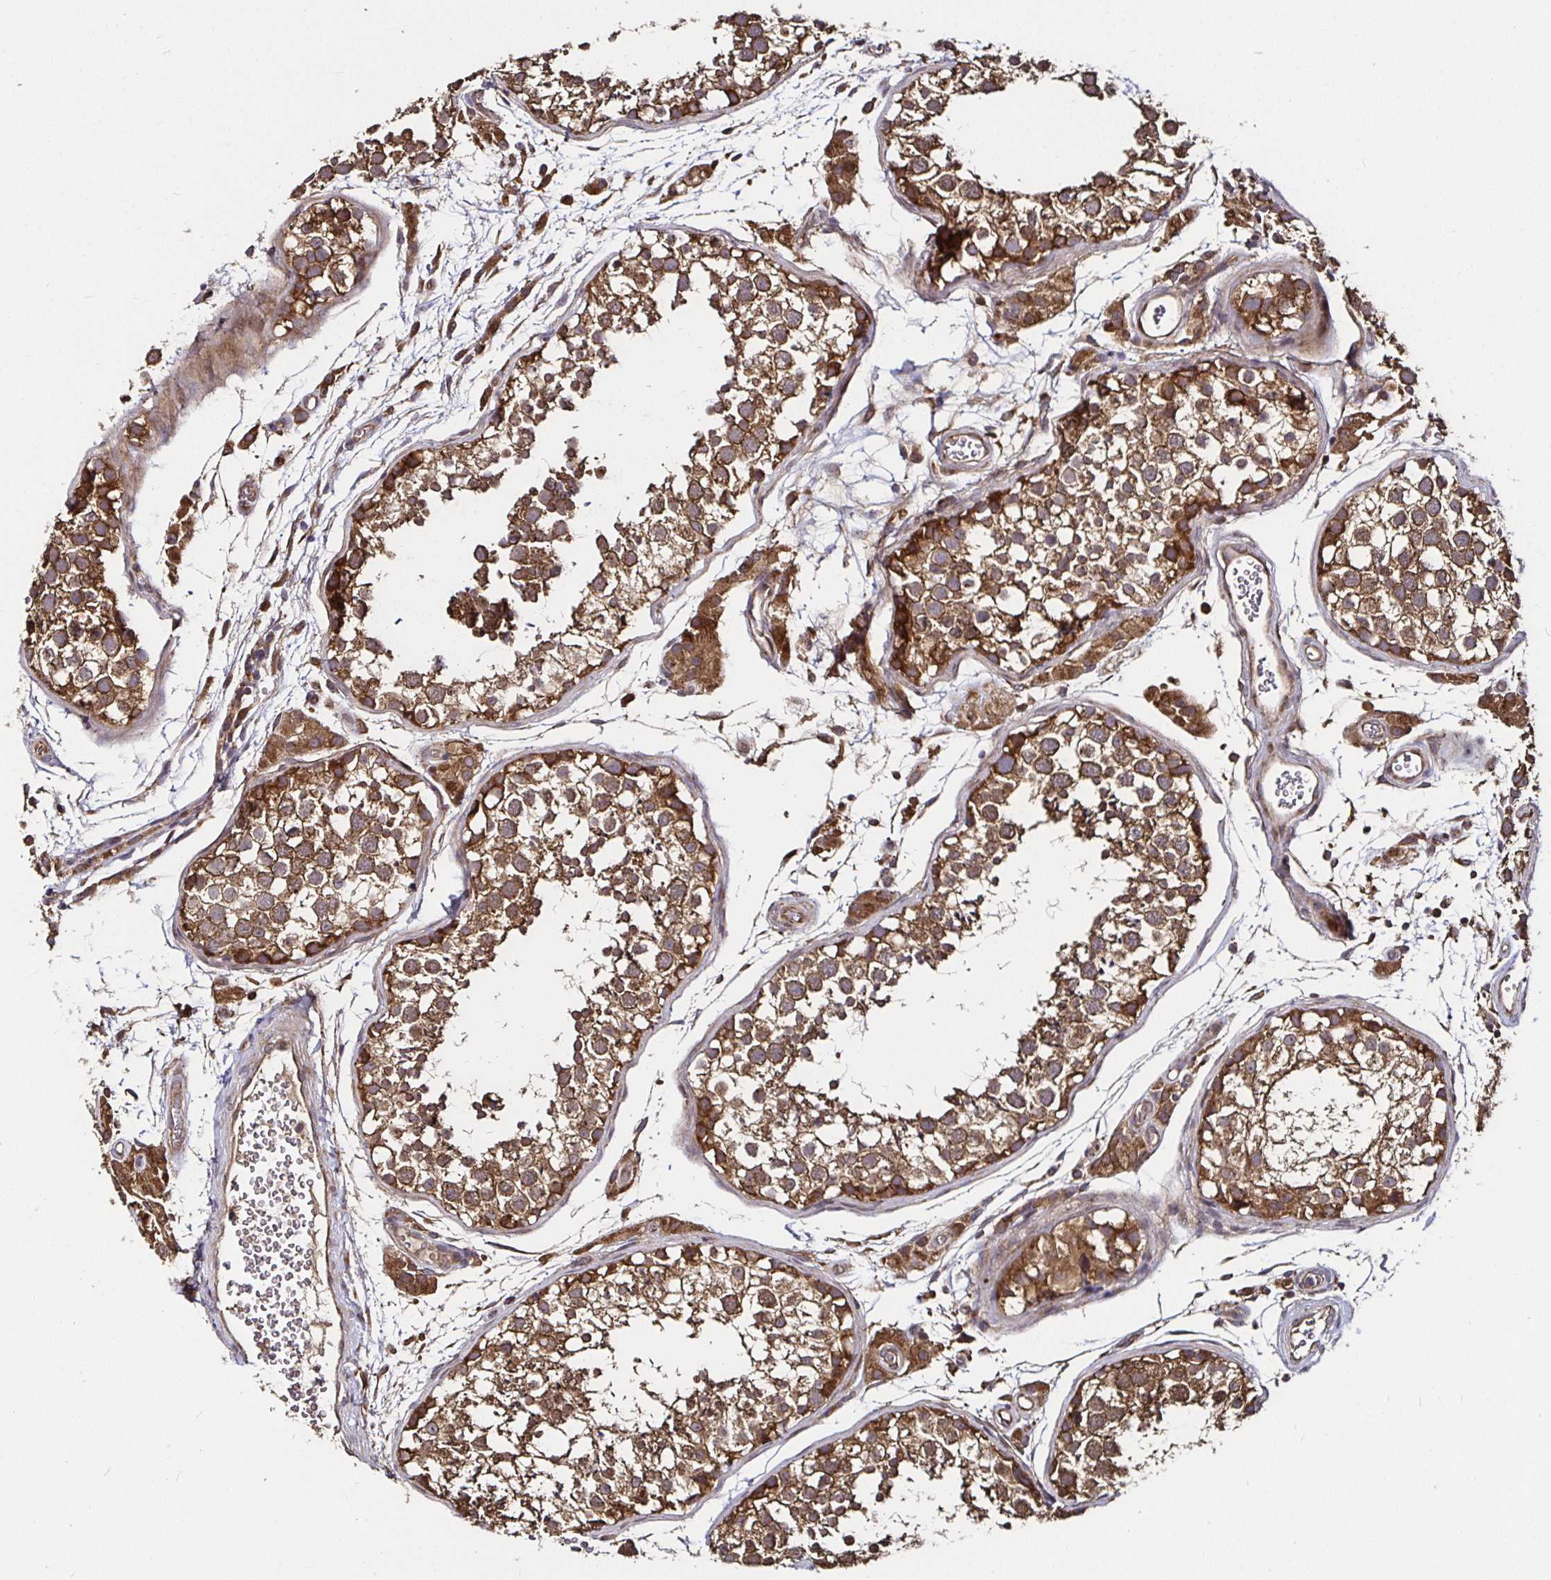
{"staining": {"intensity": "moderate", "quantity": ">75%", "location": "cytoplasmic/membranous"}, "tissue": "testis", "cell_type": "Cells in seminiferous ducts", "image_type": "normal", "snomed": [{"axis": "morphology", "description": "Normal tissue, NOS"}, {"axis": "morphology", "description": "Seminoma, NOS"}, {"axis": "topography", "description": "Testis"}], "caption": "The image displays immunohistochemical staining of benign testis. There is moderate cytoplasmic/membranous staining is identified in approximately >75% of cells in seminiferous ducts.", "gene": "MLST8", "patient": {"sex": "male", "age": 29}}